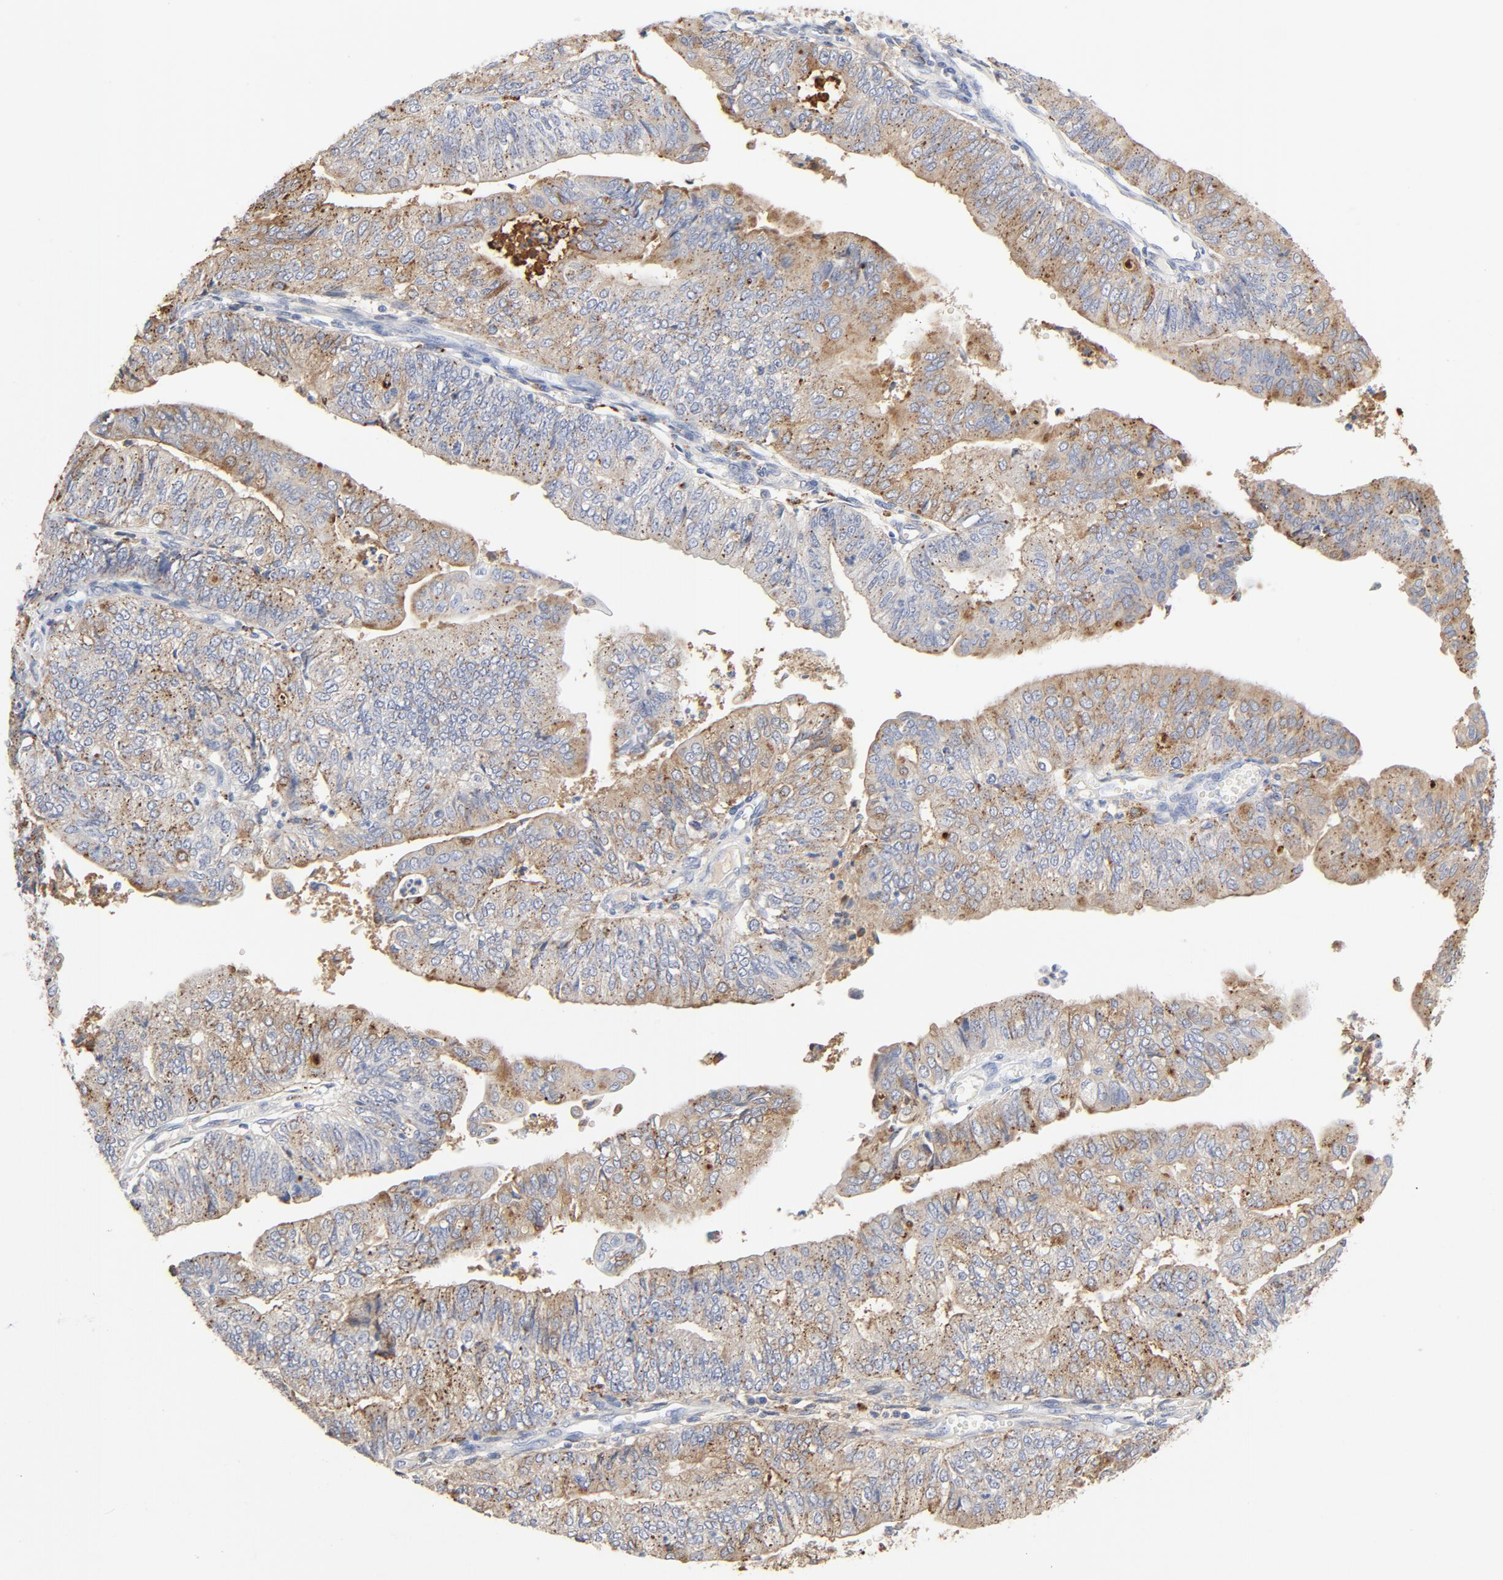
{"staining": {"intensity": "moderate", "quantity": "25%-75%", "location": "cytoplasmic/membranous"}, "tissue": "endometrial cancer", "cell_type": "Tumor cells", "image_type": "cancer", "snomed": [{"axis": "morphology", "description": "Adenocarcinoma, NOS"}, {"axis": "topography", "description": "Endometrium"}], "caption": "A brown stain highlights moderate cytoplasmic/membranous positivity of a protein in endometrial cancer tumor cells. The protein of interest is stained brown, and the nuclei are stained in blue (DAB (3,3'-diaminobenzidine) IHC with brightfield microscopy, high magnification).", "gene": "MAGEB17", "patient": {"sex": "female", "age": 59}}